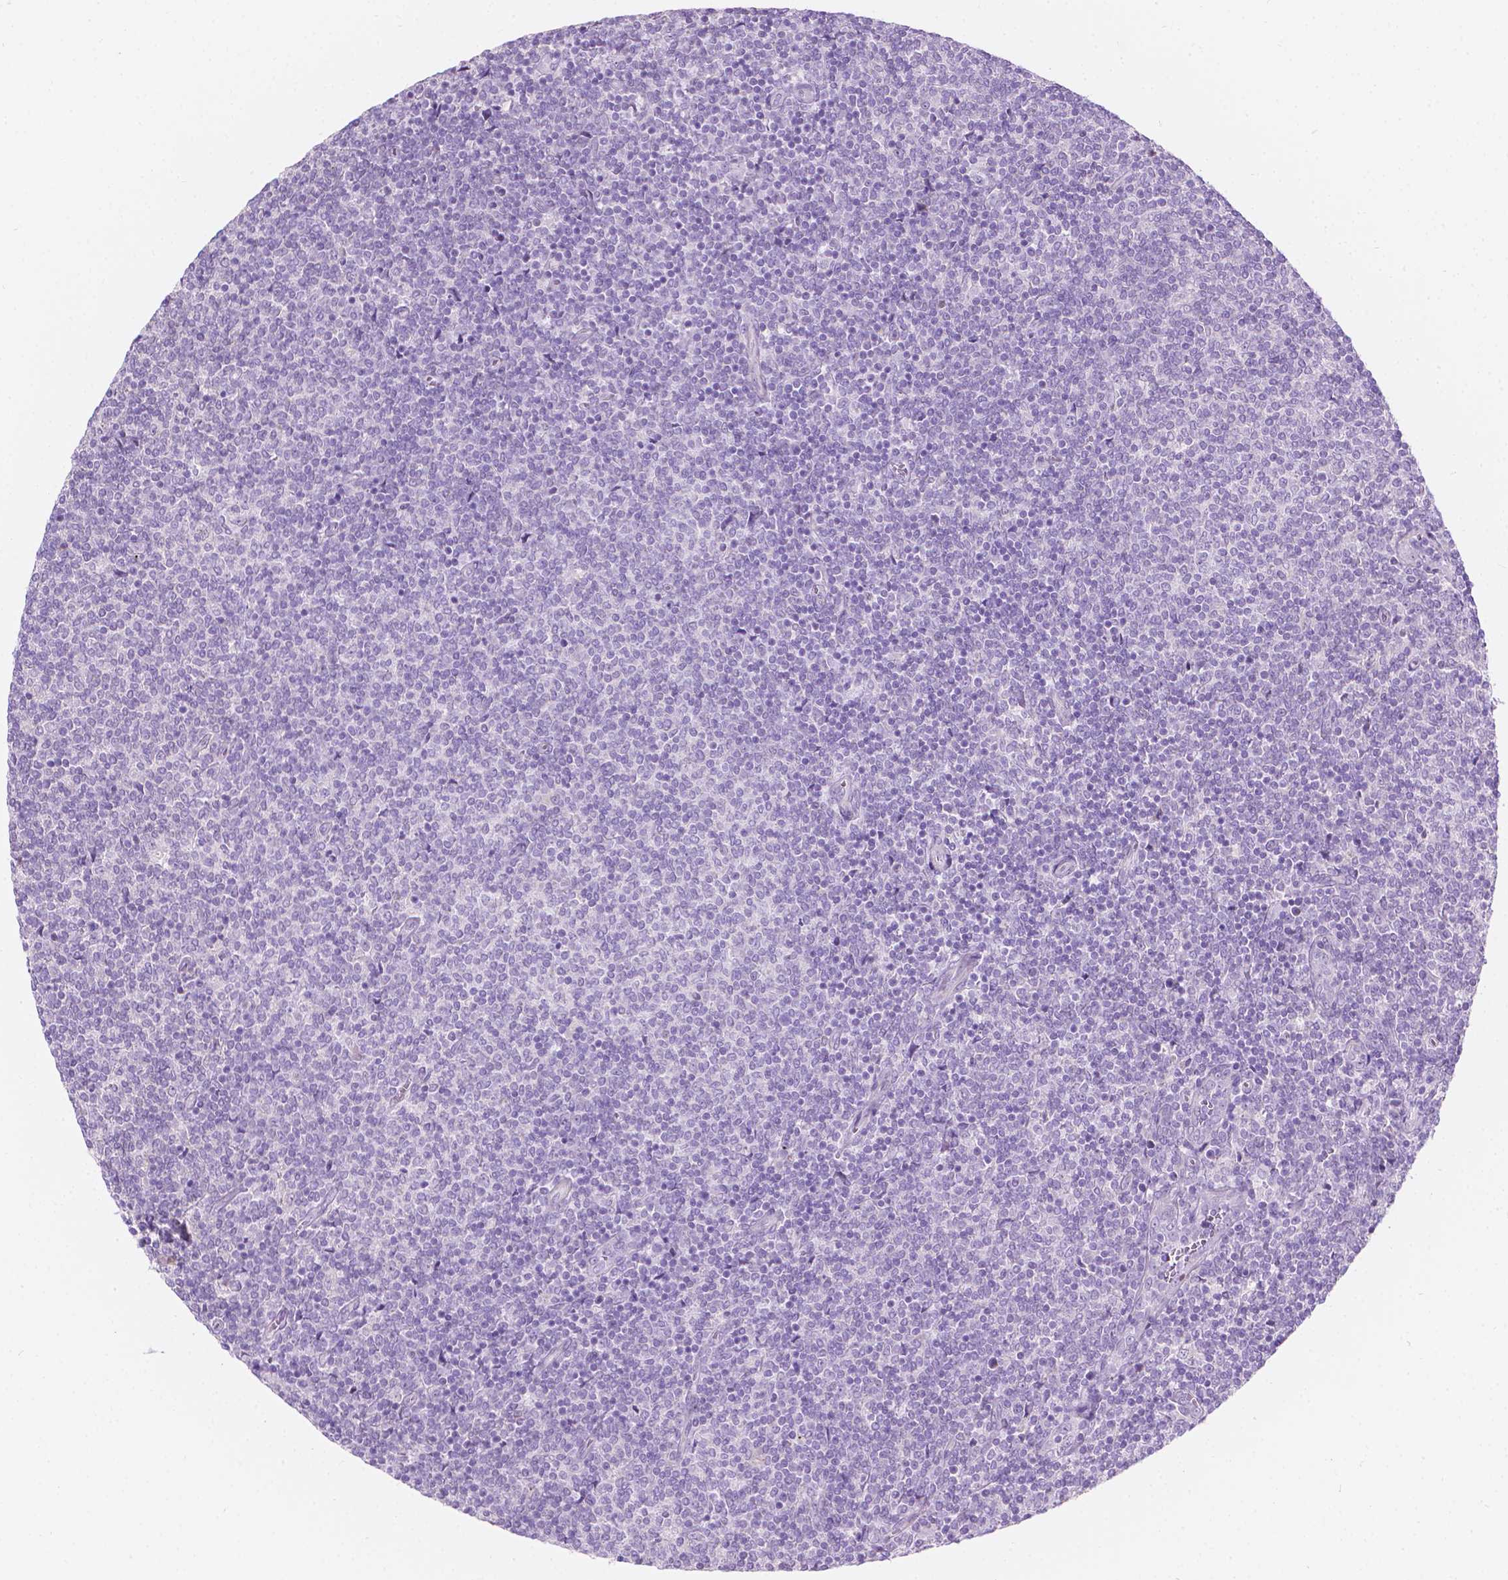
{"staining": {"intensity": "negative", "quantity": "none", "location": "none"}, "tissue": "lymphoma", "cell_type": "Tumor cells", "image_type": "cancer", "snomed": [{"axis": "morphology", "description": "Malignant lymphoma, non-Hodgkin's type, Low grade"}, {"axis": "topography", "description": "Lymph node"}], "caption": "High power microscopy micrograph of an IHC histopathology image of lymphoma, revealing no significant staining in tumor cells.", "gene": "NOS1AP", "patient": {"sex": "male", "age": 52}}